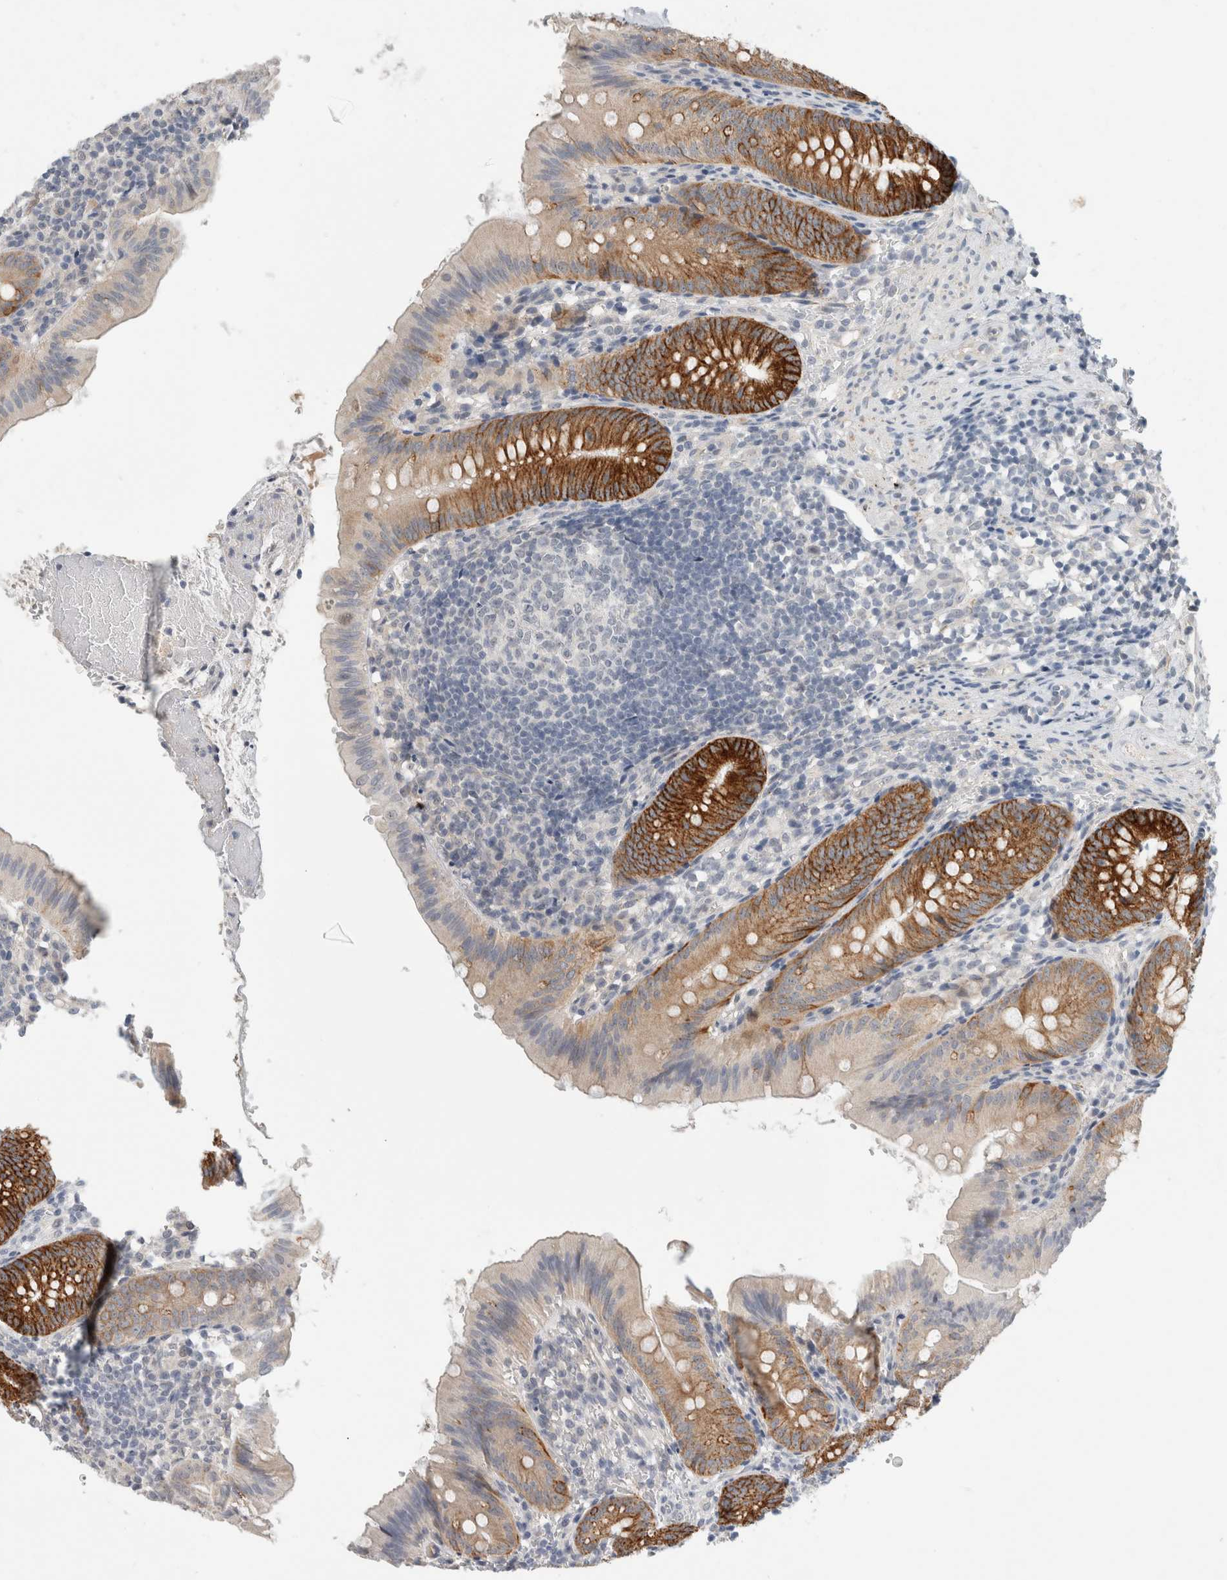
{"staining": {"intensity": "strong", "quantity": "25%-75%", "location": "cytoplasmic/membranous"}, "tissue": "appendix", "cell_type": "Glandular cells", "image_type": "normal", "snomed": [{"axis": "morphology", "description": "Normal tissue, NOS"}, {"axis": "topography", "description": "Appendix"}], "caption": "Immunohistochemical staining of normal appendix demonstrates high levels of strong cytoplasmic/membranous staining in about 25%-75% of glandular cells.", "gene": "HCN3", "patient": {"sex": "male", "age": 1}}